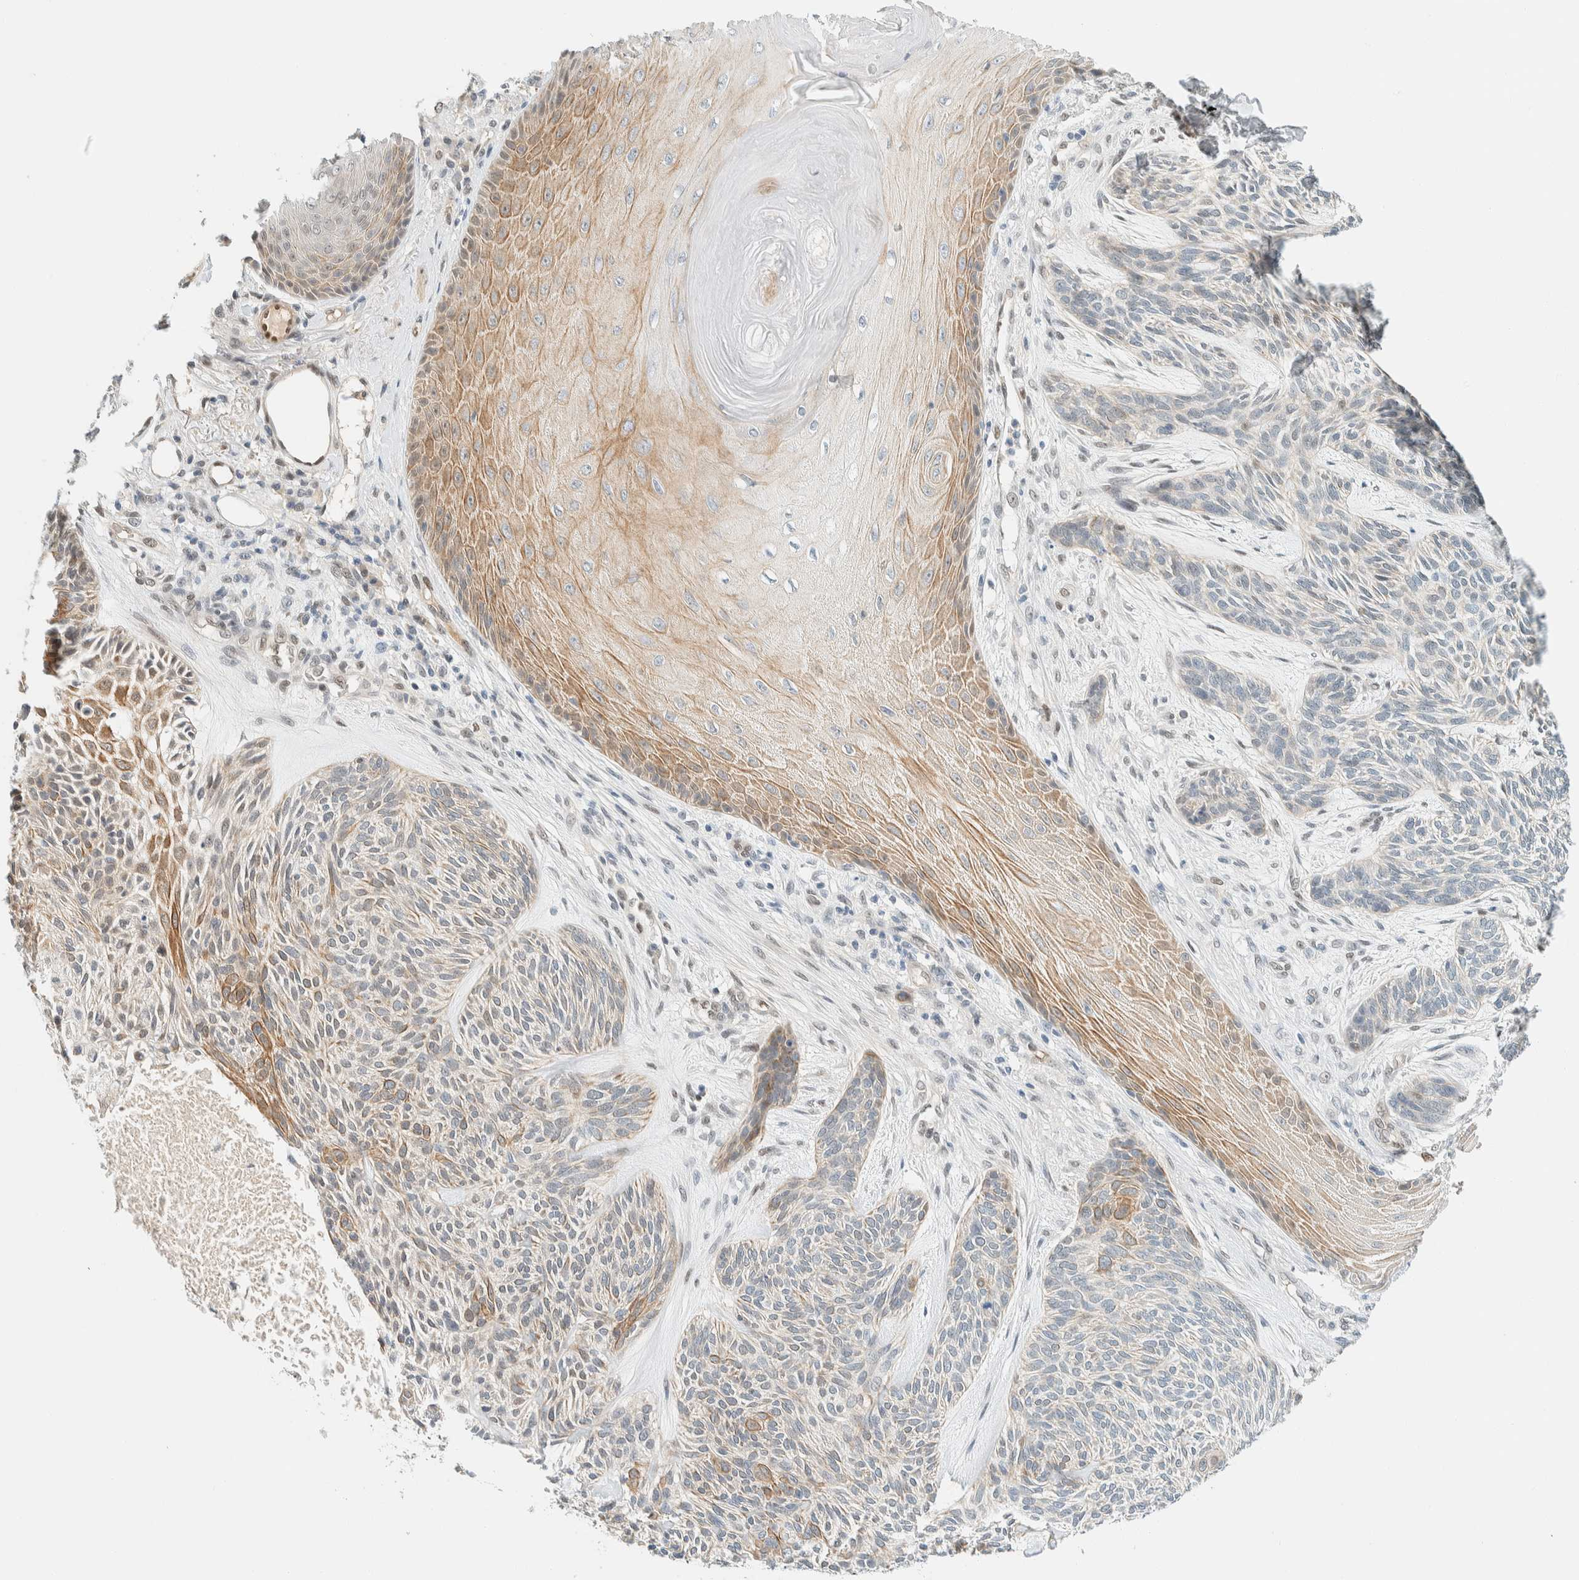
{"staining": {"intensity": "moderate", "quantity": "<25%", "location": "cytoplasmic/membranous"}, "tissue": "skin cancer", "cell_type": "Tumor cells", "image_type": "cancer", "snomed": [{"axis": "morphology", "description": "Basal cell carcinoma"}, {"axis": "topography", "description": "Skin"}], "caption": "Immunohistochemical staining of human skin cancer demonstrates low levels of moderate cytoplasmic/membranous protein expression in about <25% of tumor cells.", "gene": "TSTD2", "patient": {"sex": "male", "age": 55}}